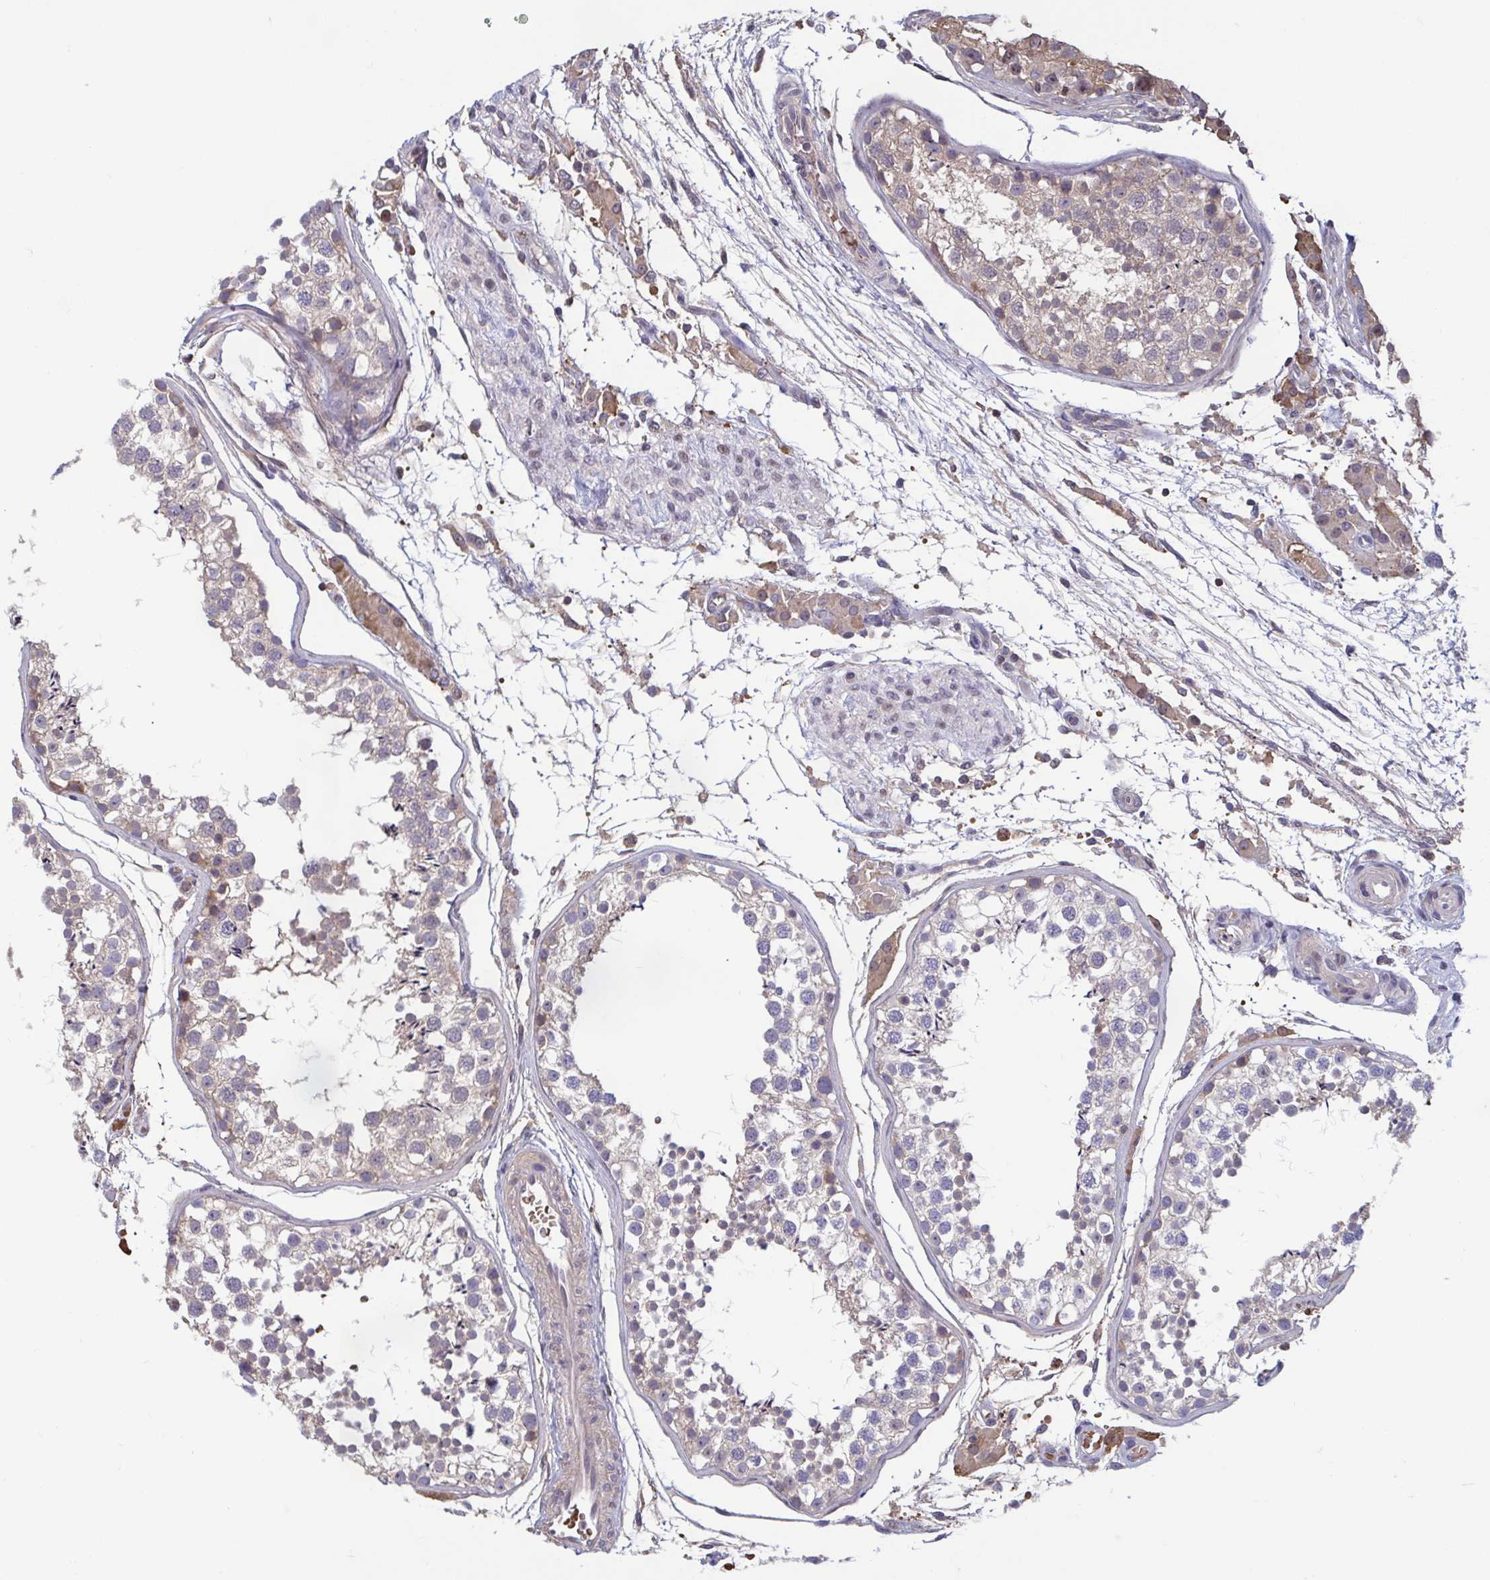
{"staining": {"intensity": "weak", "quantity": "25%-75%", "location": "cytoplasmic/membranous"}, "tissue": "testis", "cell_type": "Cells in seminiferous ducts", "image_type": "normal", "snomed": [{"axis": "morphology", "description": "Normal tissue, NOS"}, {"axis": "morphology", "description": "Seminoma, NOS"}, {"axis": "topography", "description": "Testis"}], "caption": "Protein staining shows weak cytoplasmic/membranous staining in approximately 25%-75% of cells in seminiferous ducts in benign testis. The staining was performed using DAB to visualize the protein expression in brown, while the nuclei were stained in blue with hematoxylin (Magnification: 20x).", "gene": "LRRC38", "patient": {"sex": "male", "age": 29}}